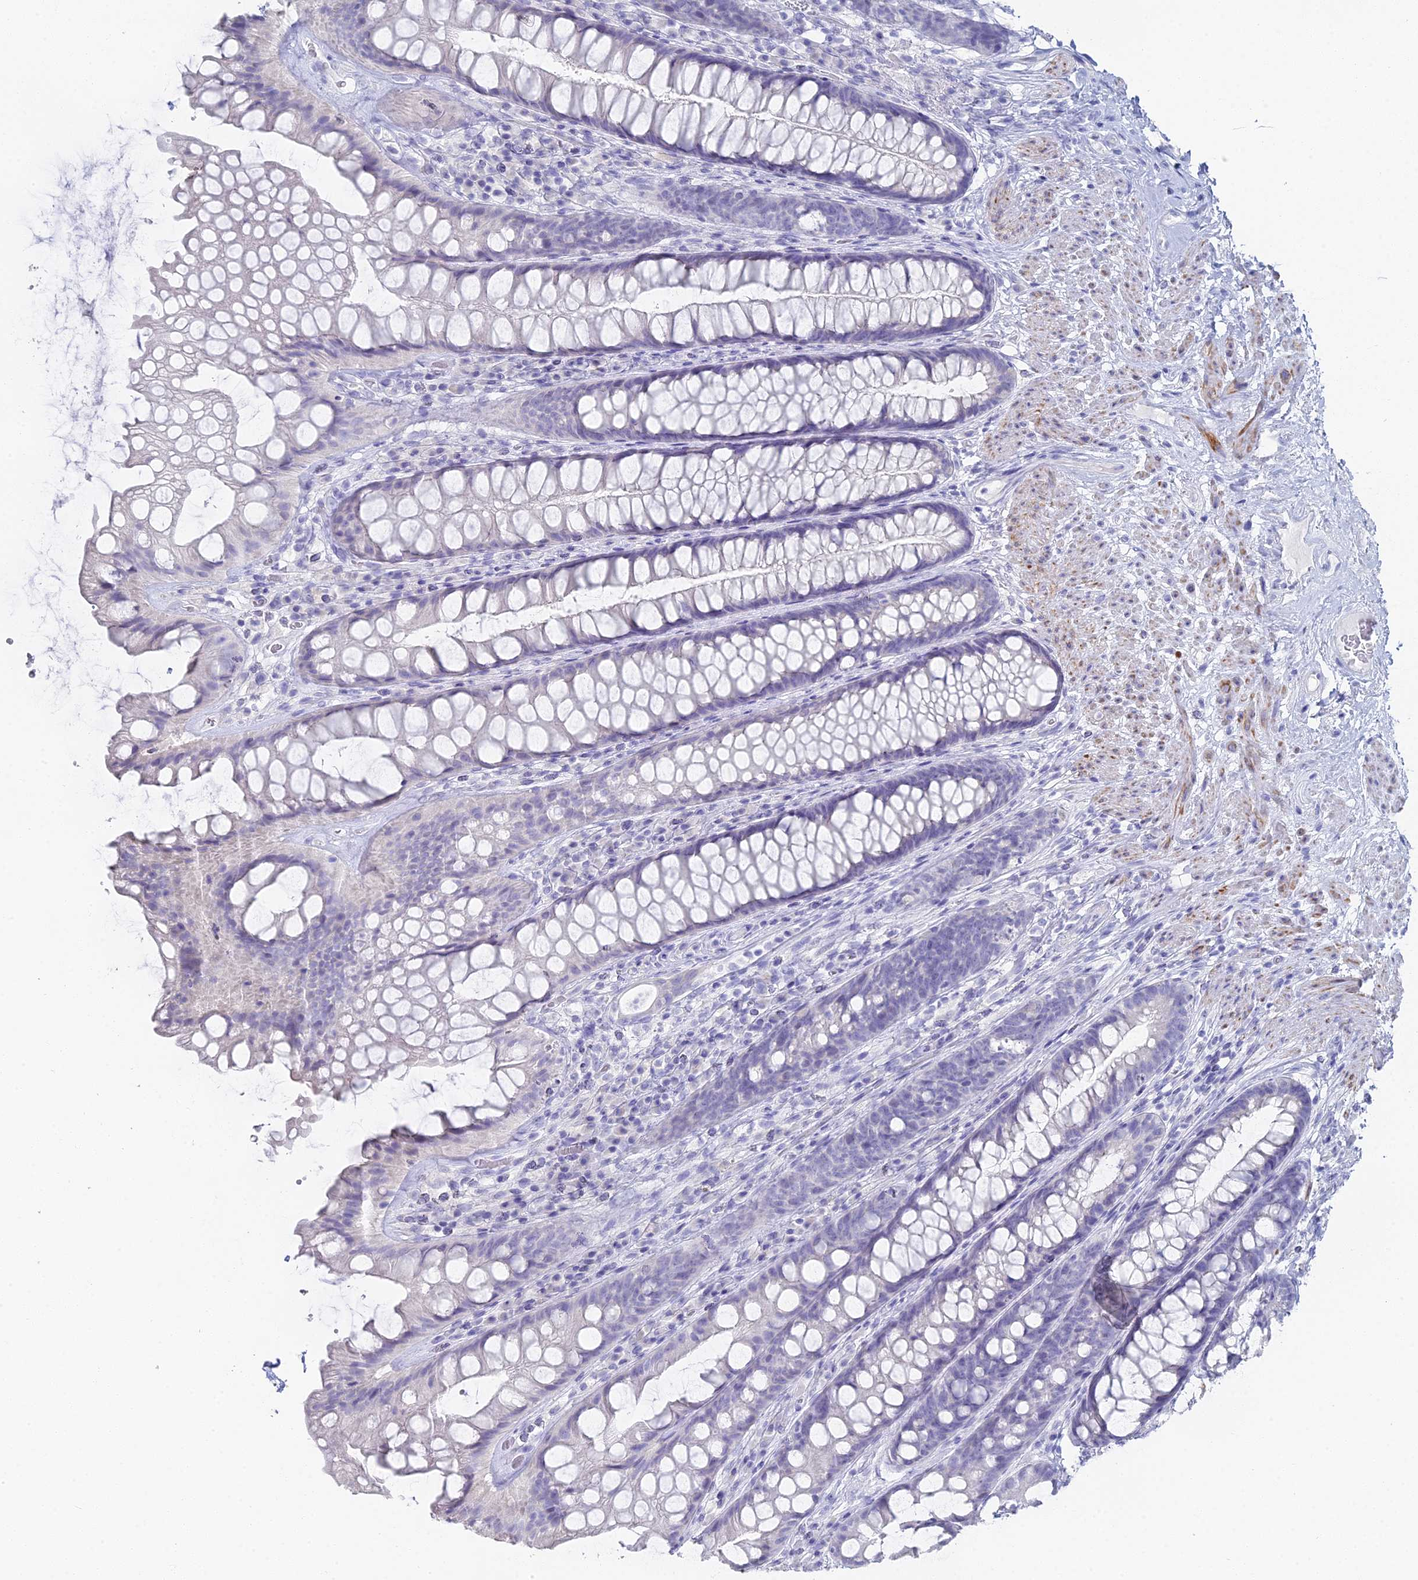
{"staining": {"intensity": "negative", "quantity": "none", "location": "none"}, "tissue": "rectum", "cell_type": "Glandular cells", "image_type": "normal", "snomed": [{"axis": "morphology", "description": "Normal tissue, NOS"}, {"axis": "topography", "description": "Rectum"}], "caption": "An immunohistochemistry (IHC) photomicrograph of benign rectum is shown. There is no staining in glandular cells of rectum. (Stains: DAB immunohistochemistry with hematoxylin counter stain, Microscopy: brightfield microscopy at high magnification).", "gene": "ALPP", "patient": {"sex": "male", "age": 74}}